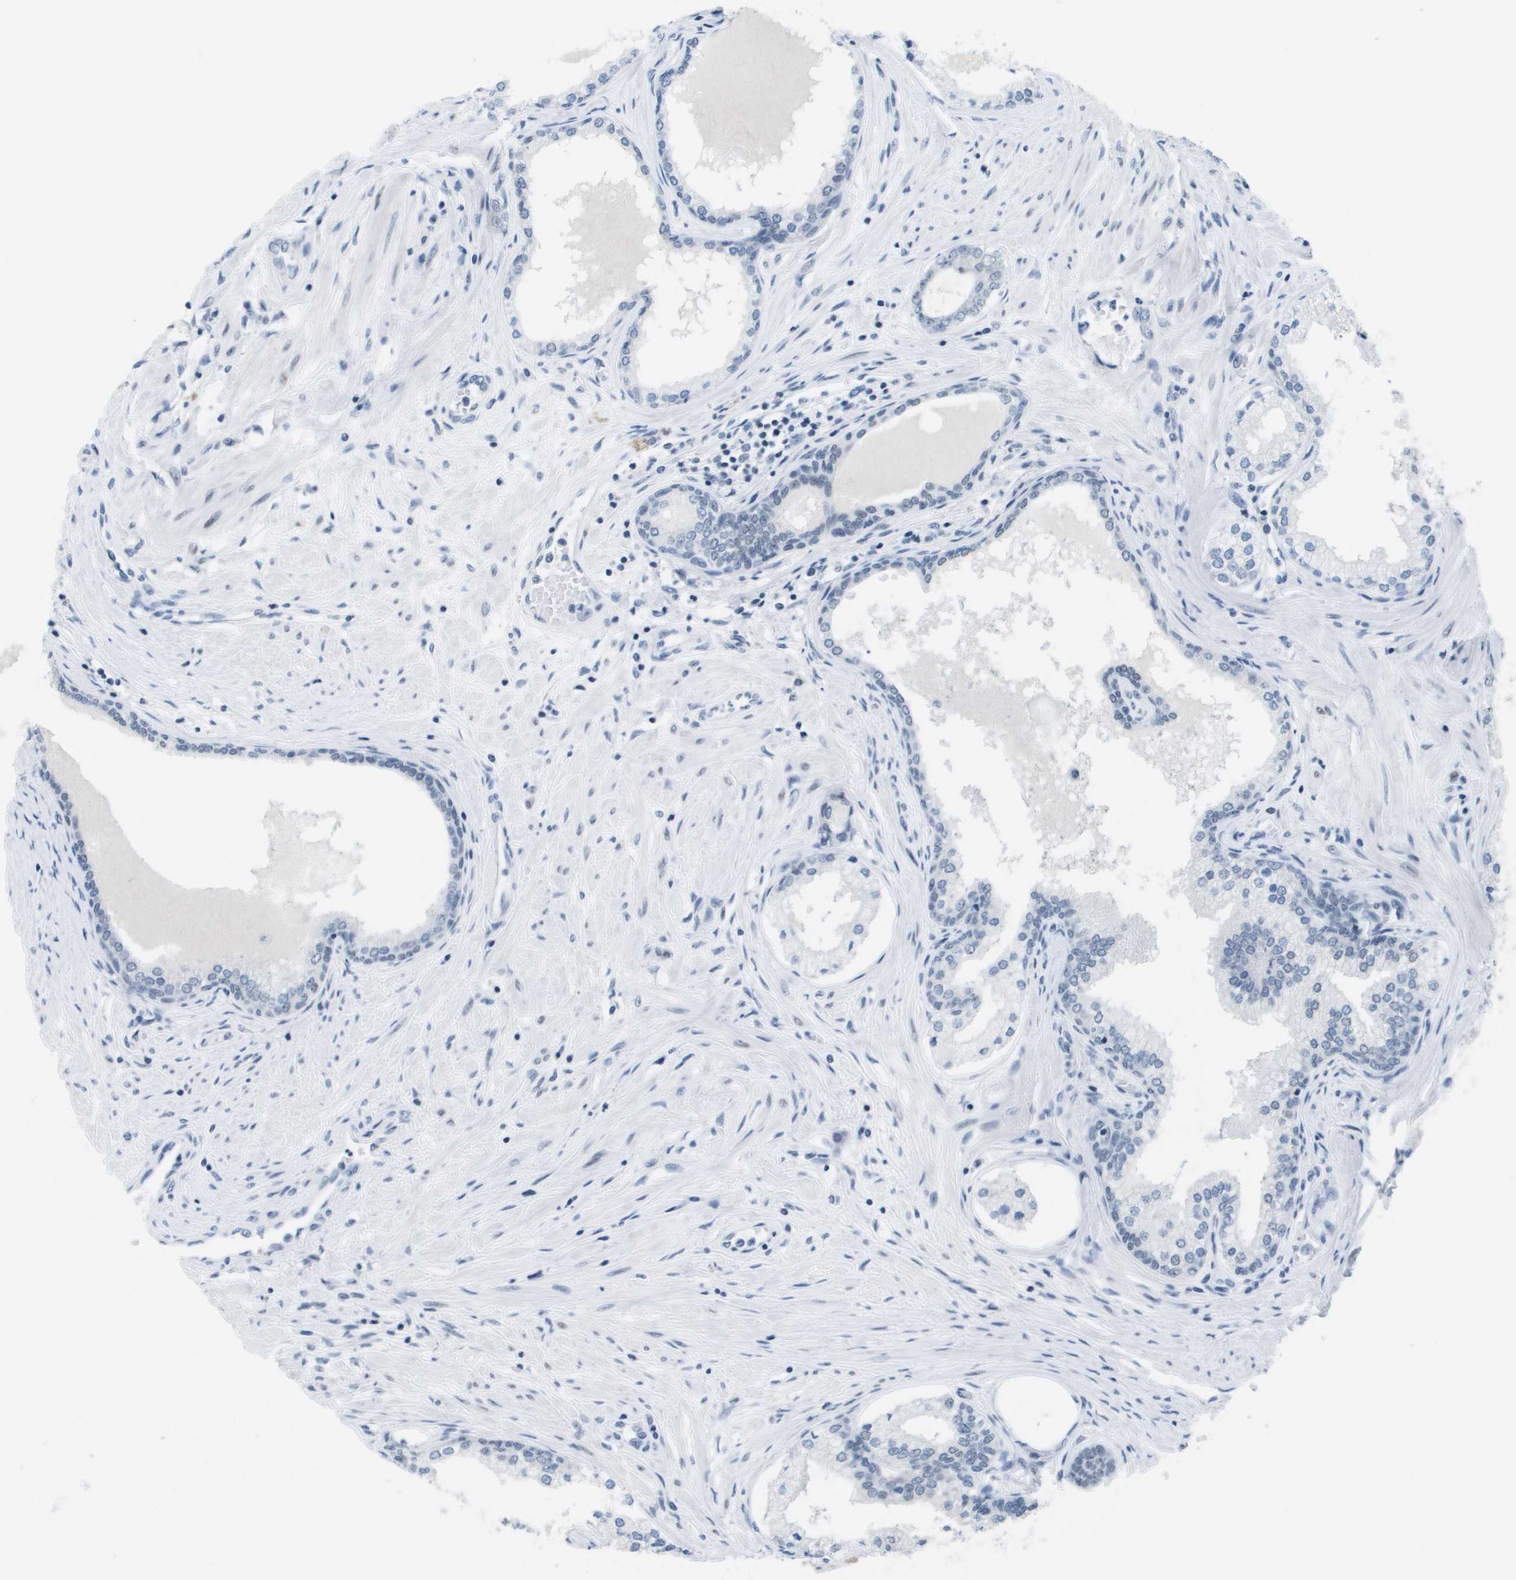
{"staining": {"intensity": "negative", "quantity": "none", "location": "none"}, "tissue": "prostate cancer", "cell_type": "Tumor cells", "image_type": "cancer", "snomed": [{"axis": "morphology", "description": "Adenocarcinoma, Low grade"}, {"axis": "topography", "description": "Prostate"}], "caption": "High magnification brightfield microscopy of prostate cancer (low-grade adenocarcinoma) stained with DAB (3,3'-diaminobenzidine) (brown) and counterstained with hematoxylin (blue): tumor cells show no significant expression. The staining was performed using DAB to visualize the protein expression in brown, while the nuclei were stained in blue with hematoxylin (Magnification: 20x).", "gene": "TP53RK", "patient": {"sex": "male", "age": 63}}